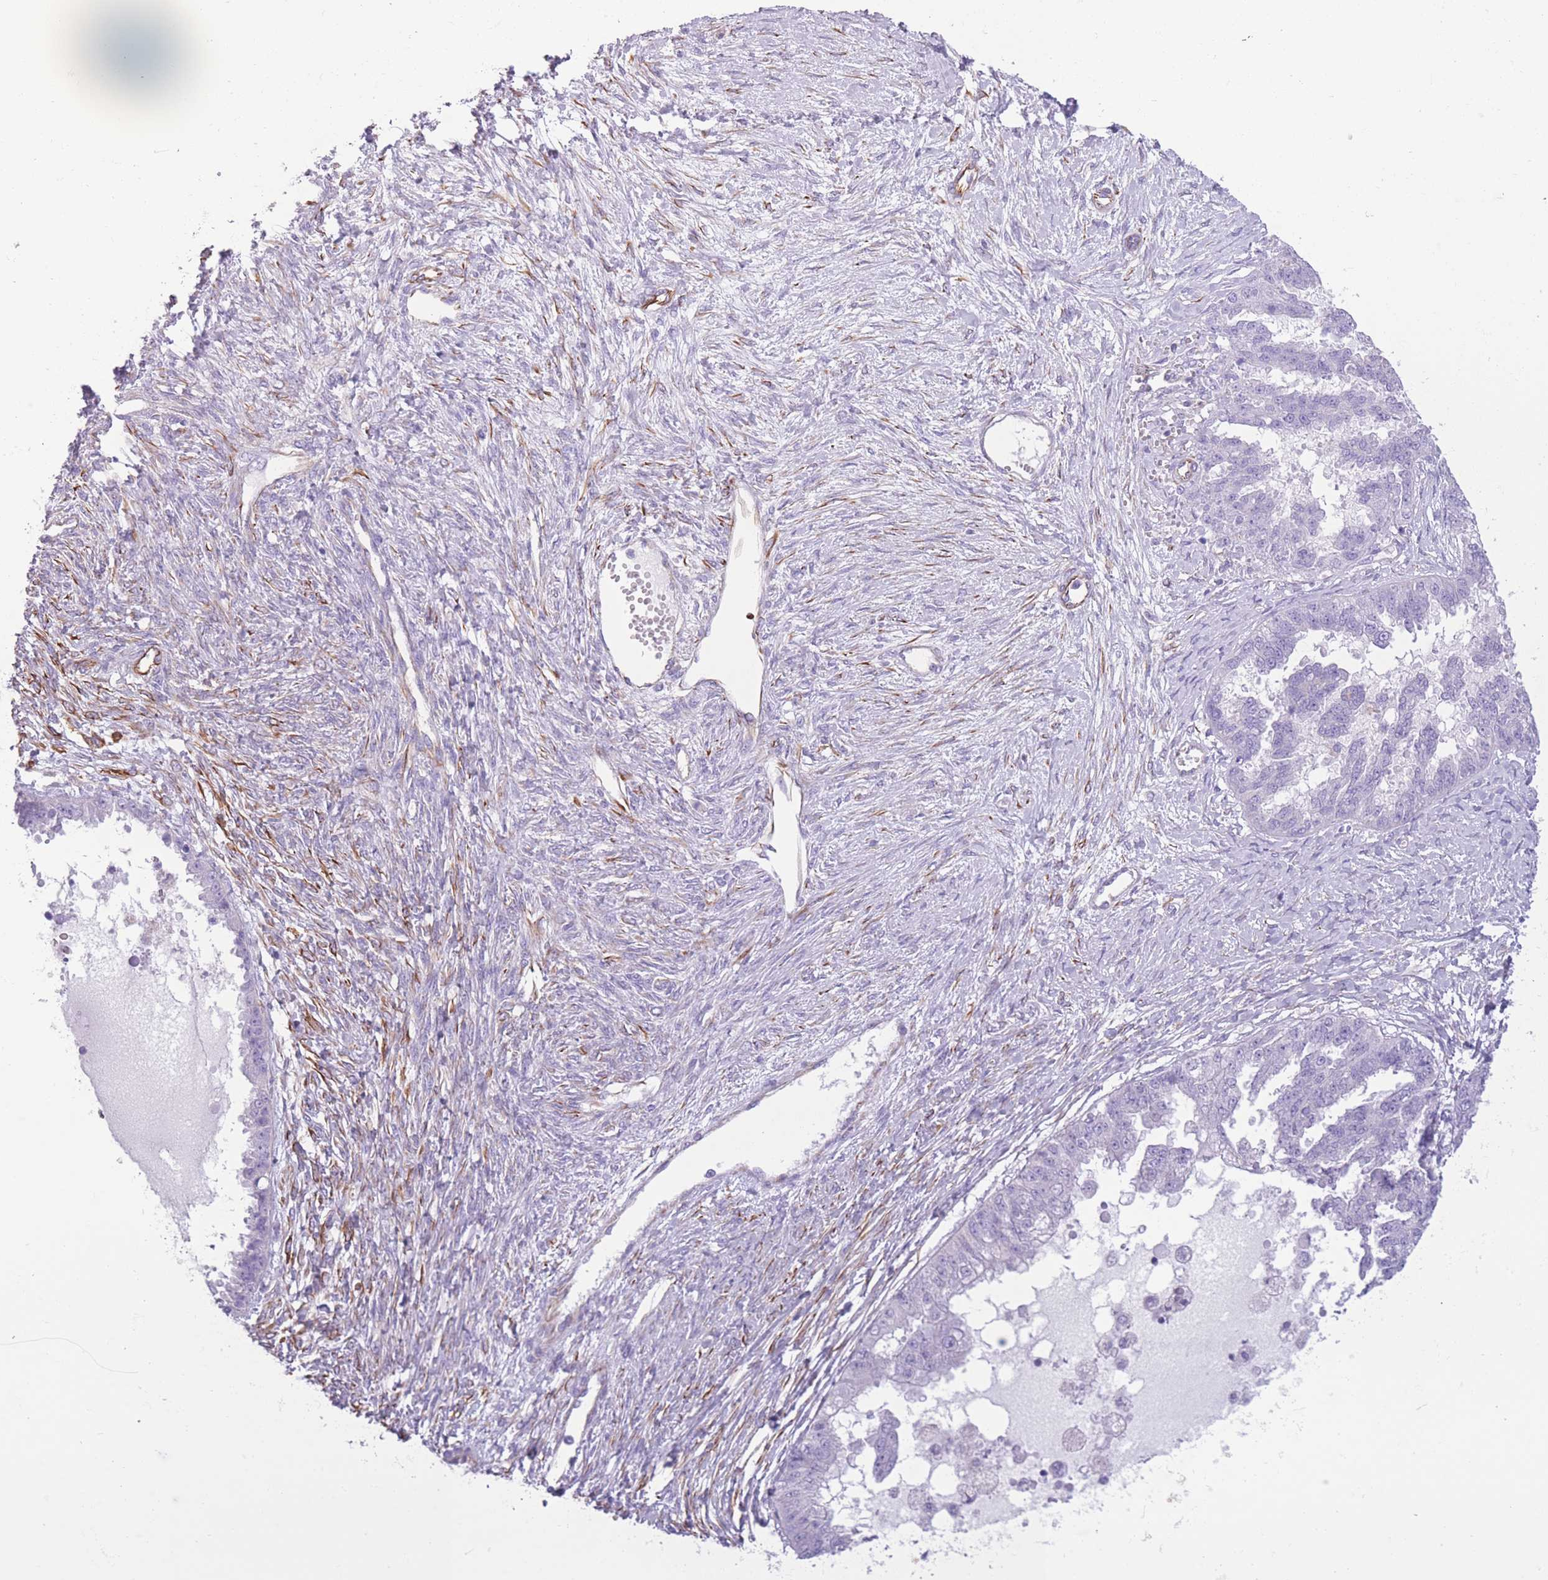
{"staining": {"intensity": "negative", "quantity": "none", "location": "none"}, "tissue": "ovarian cancer", "cell_type": "Tumor cells", "image_type": "cancer", "snomed": [{"axis": "morphology", "description": "Cystadenocarcinoma, serous, NOS"}, {"axis": "topography", "description": "Ovary"}], "caption": "Serous cystadenocarcinoma (ovarian) was stained to show a protein in brown. There is no significant positivity in tumor cells.", "gene": "PTCD1", "patient": {"sex": "female", "age": 58}}